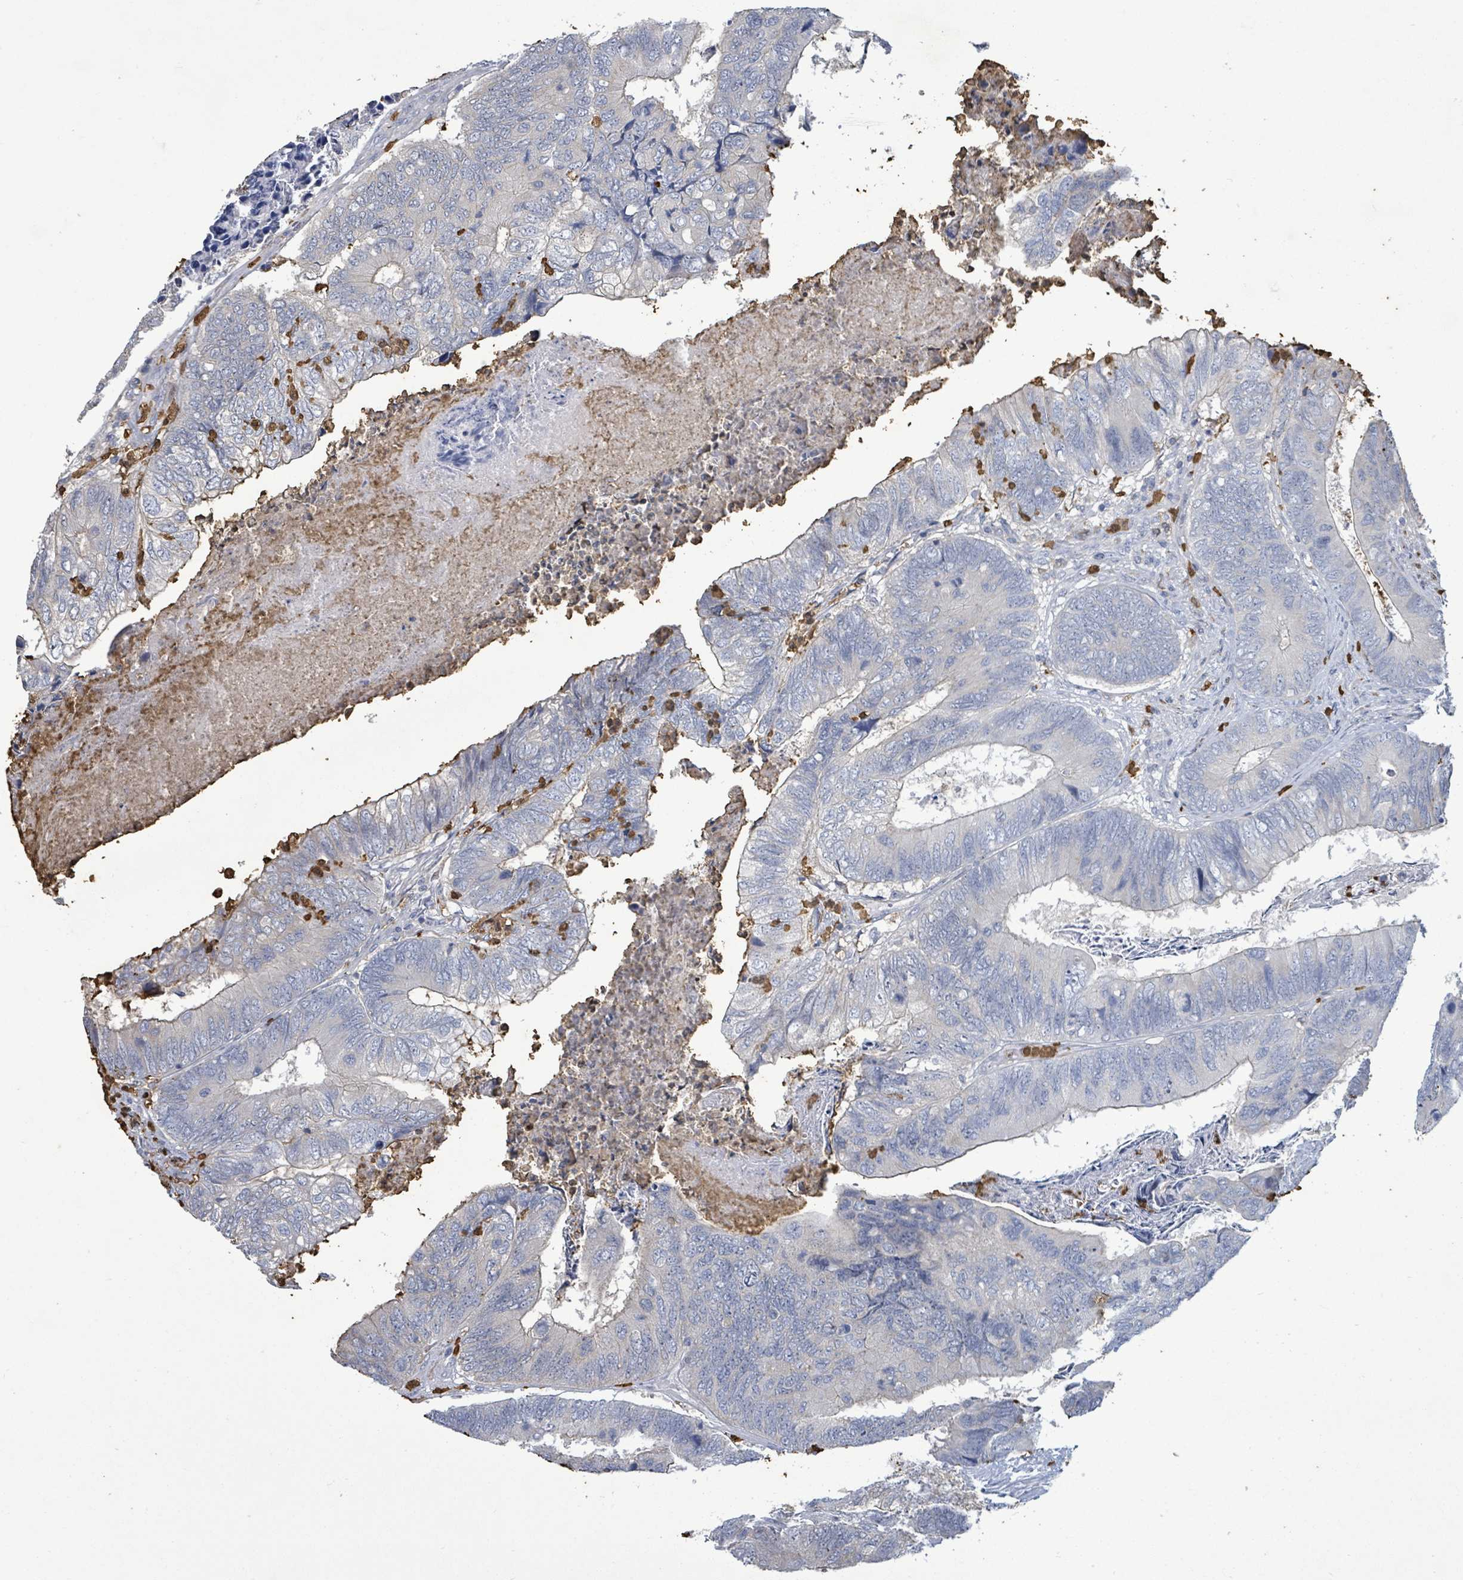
{"staining": {"intensity": "negative", "quantity": "none", "location": "none"}, "tissue": "colorectal cancer", "cell_type": "Tumor cells", "image_type": "cancer", "snomed": [{"axis": "morphology", "description": "Adenocarcinoma, NOS"}, {"axis": "topography", "description": "Colon"}], "caption": "An IHC histopathology image of colorectal adenocarcinoma is shown. There is no staining in tumor cells of colorectal adenocarcinoma. (Immunohistochemistry (ihc), brightfield microscopy, high magnification).", "gene": "FAM210A", "patient": {"sex": "female", "age": 67}}